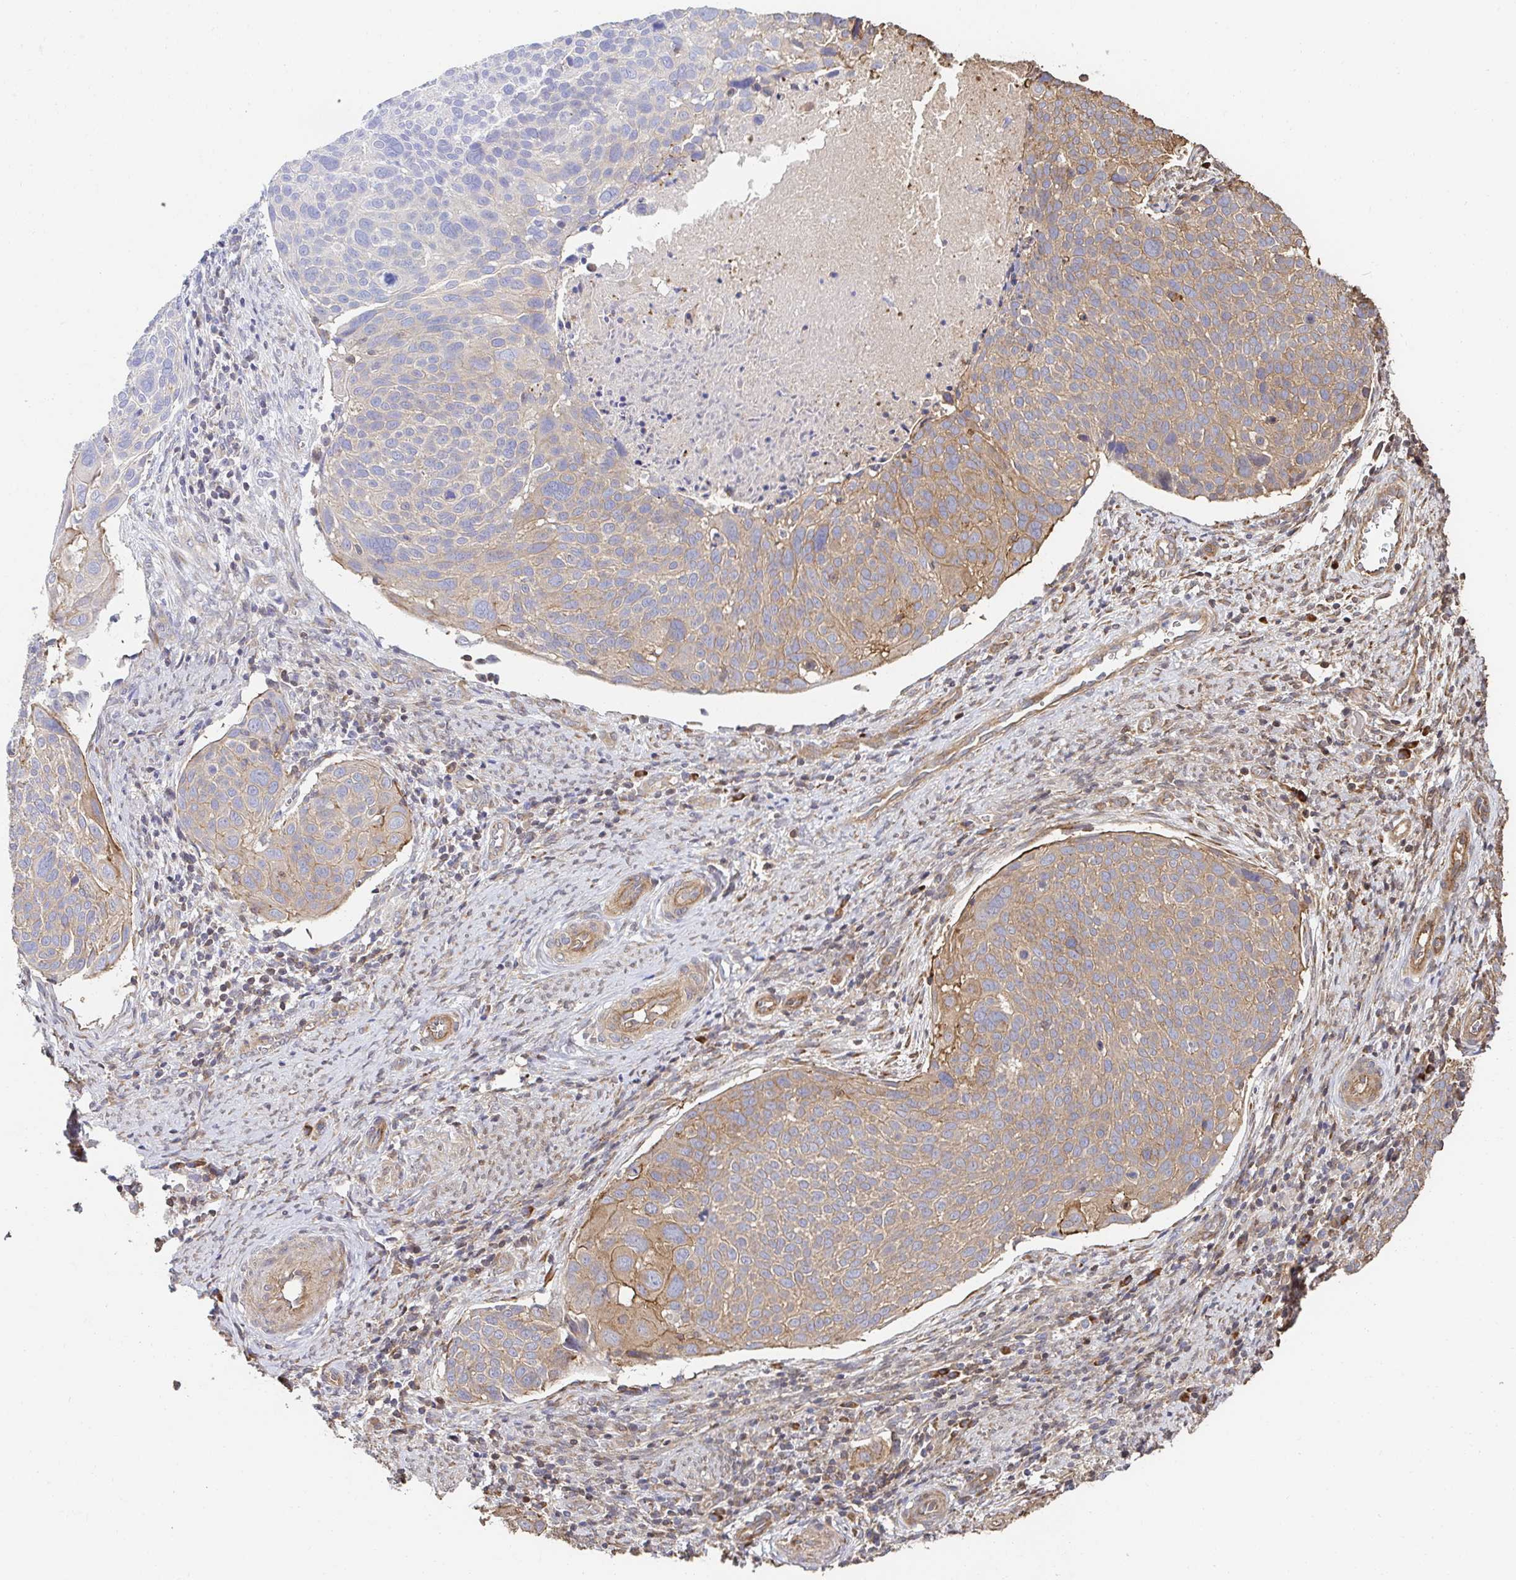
{"staining": {"intensity": "moderate", "quantity": ">75%", "location": "cytoplasmic/membranous"}, "tissue": "cervical cancer", "cell_type": "Tumor cells", "image_type": "cancer", "snomed": [{"axis": "morphology", "description": "Squamous cell carcinoma, NOS"}, {"axis": "topography", "description": "Cervix"}], "caption": "Cervical cancer stained with a protein marker demonstrates moderate staining in tumor cells.", "gene": "APBB1", "patient": {"sex": "female", "age": 39}}